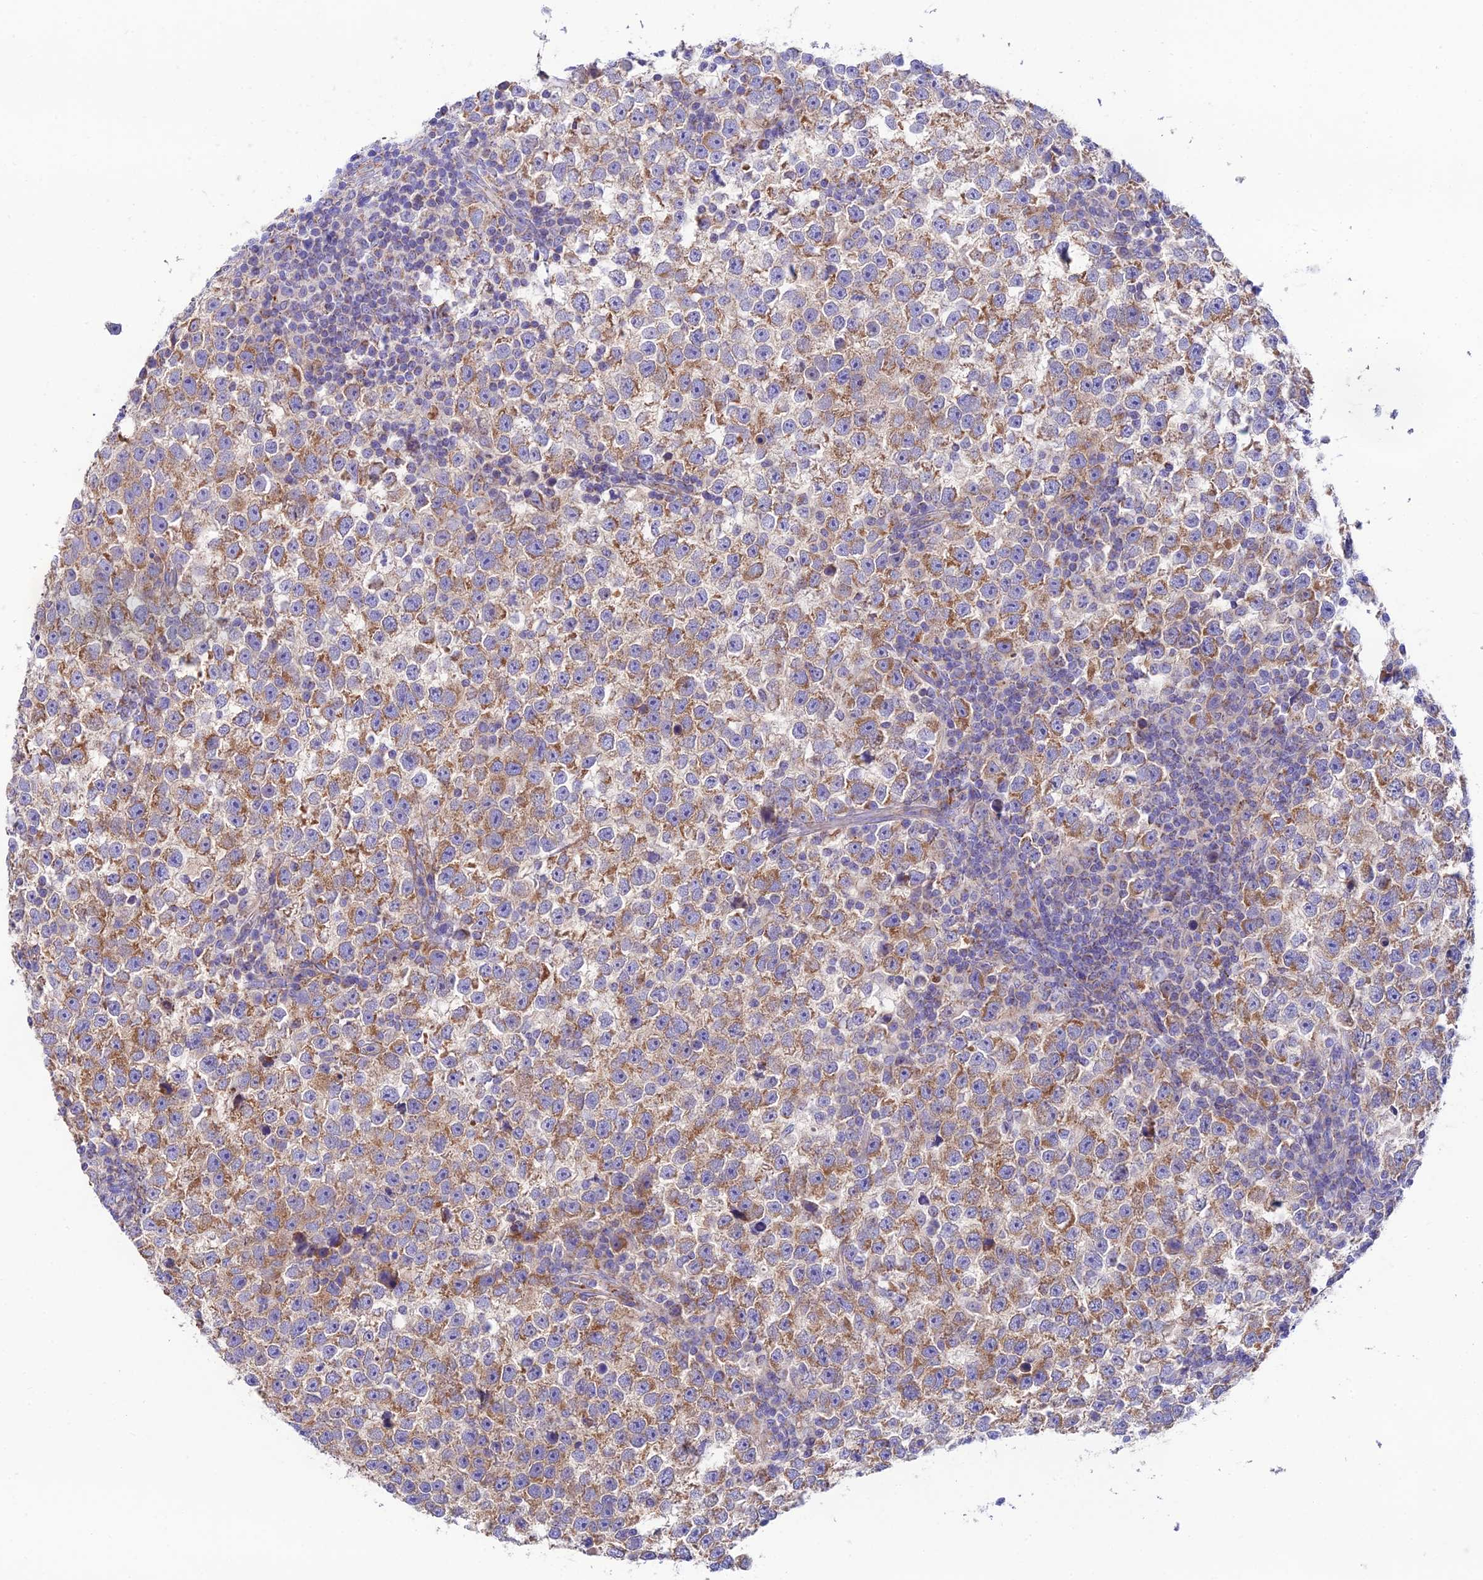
{"staining": {"intensity": "moderate", "quantity": ">75%", "location": "cytoplasmic/membranous"}, "tissue": "testis cancer", "cell_type": "Tumor cells", "image_type": "cancer", "snomed": [{"axis": "morphology", "description": "Normal tissue, NOS"}, {"axis": "morphology", "description": "Seminoma, NOS"}, {"axis": "topography", "description": "Testis"}], "caption": "Testis cancer stained for a protein (brown) reveals moderate cytoplasmic/membranous positive expression in approximately >75% of tumor cells.", "gene": "HSDL2", "patient": {"sex": "male", "age": 43}}